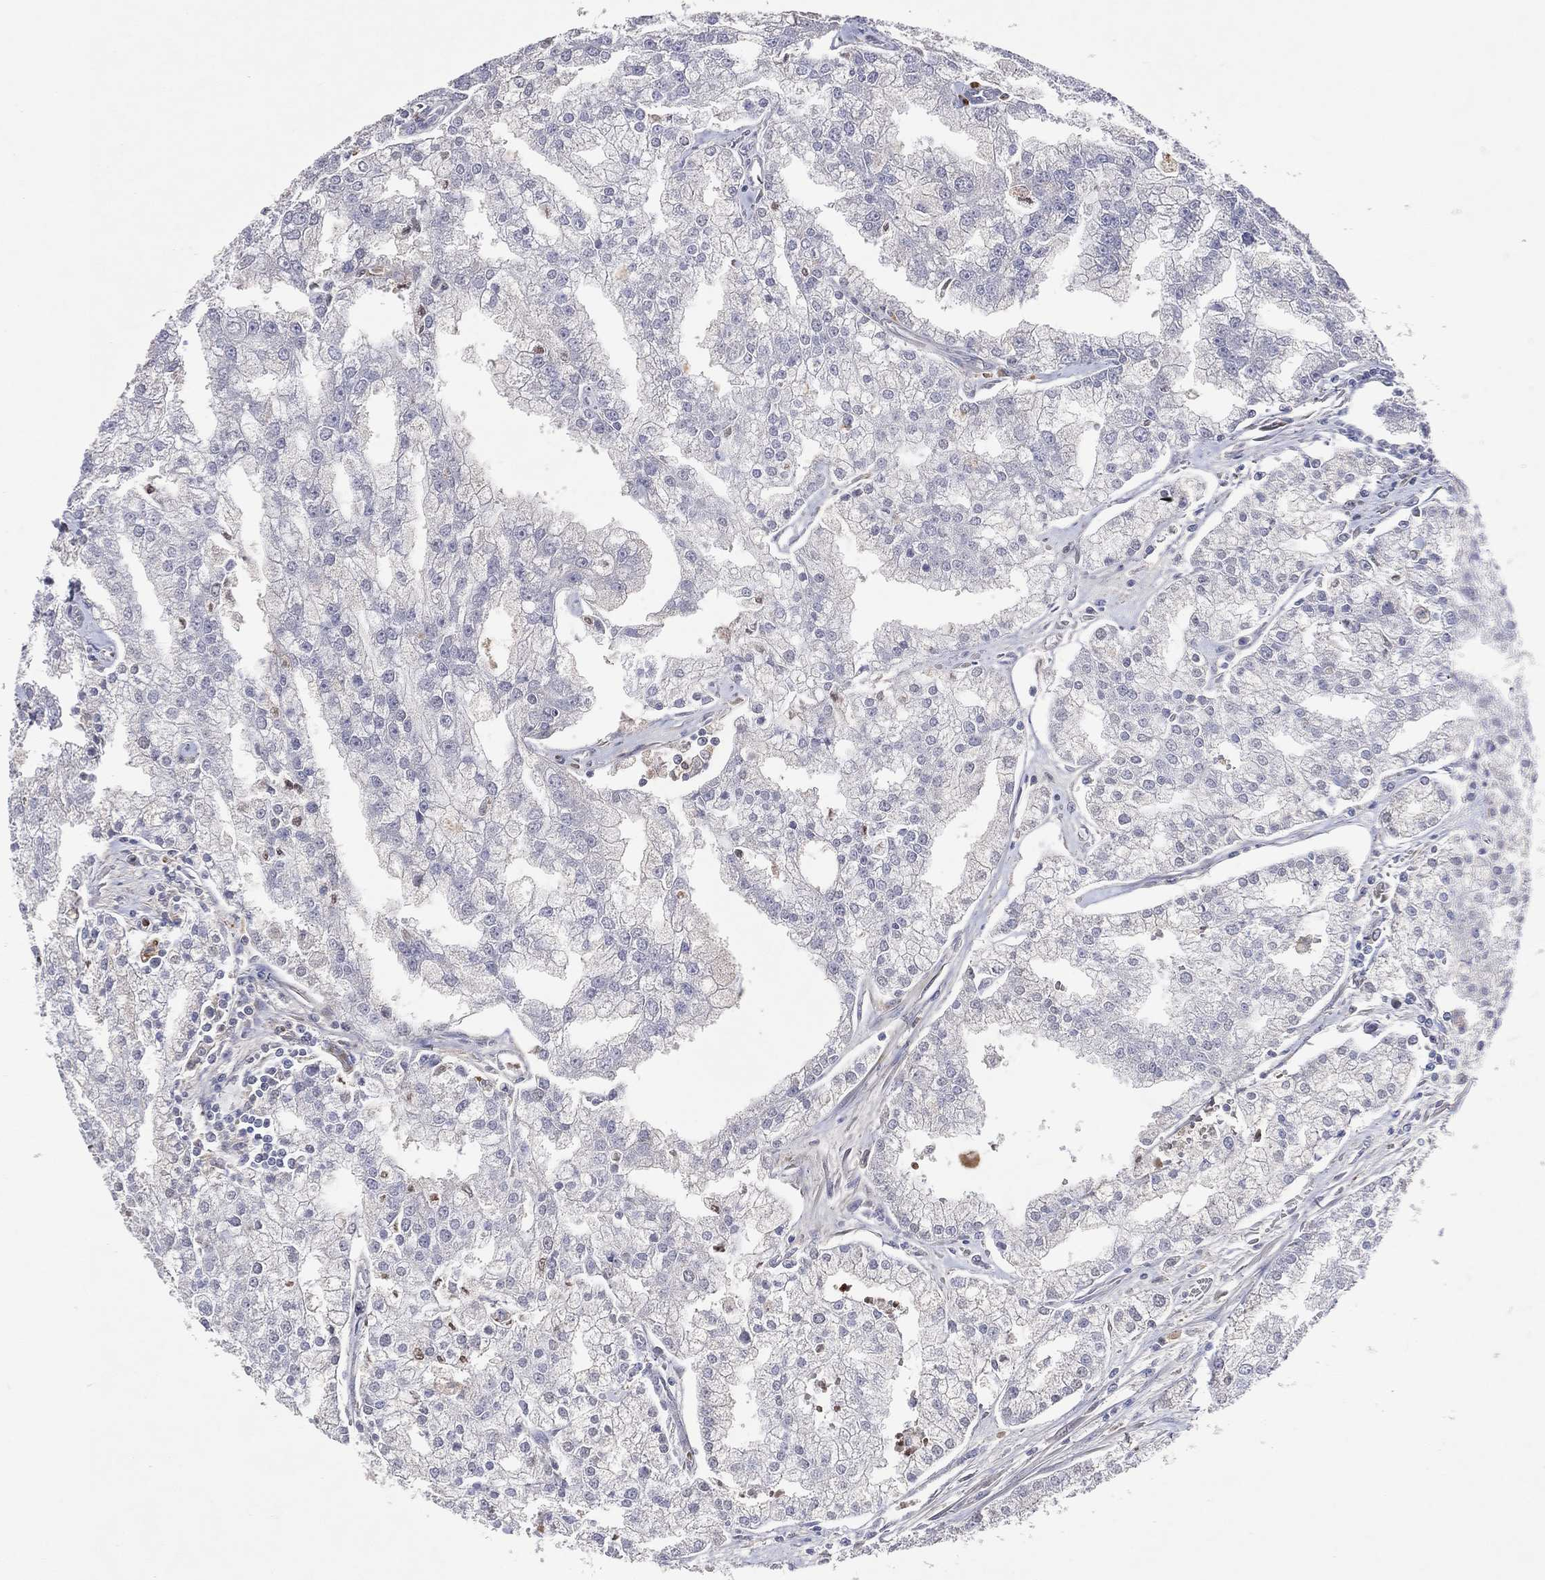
{"staining": {"intensity": "negative", "quantity": "none", "location": "none"}, "tissue": "prostate cancer", "cell_type": "Tumor cells", "image_type": "cancer", "snomed": [{"axis": "morphology", "description": "Adenocarcinoma, NOS"}, {"axis": "topography", "description": "Prostate"}], "caption": "IHC of prostate cancer (adenocarcinoma) demonstrates no expression in tumor cells. (Brightfield microscopy of DAB immunohistochemistry (IHC) at high magnification).", "gene": "DNAH7", "patient": {"sex": "male", "age": 70}}